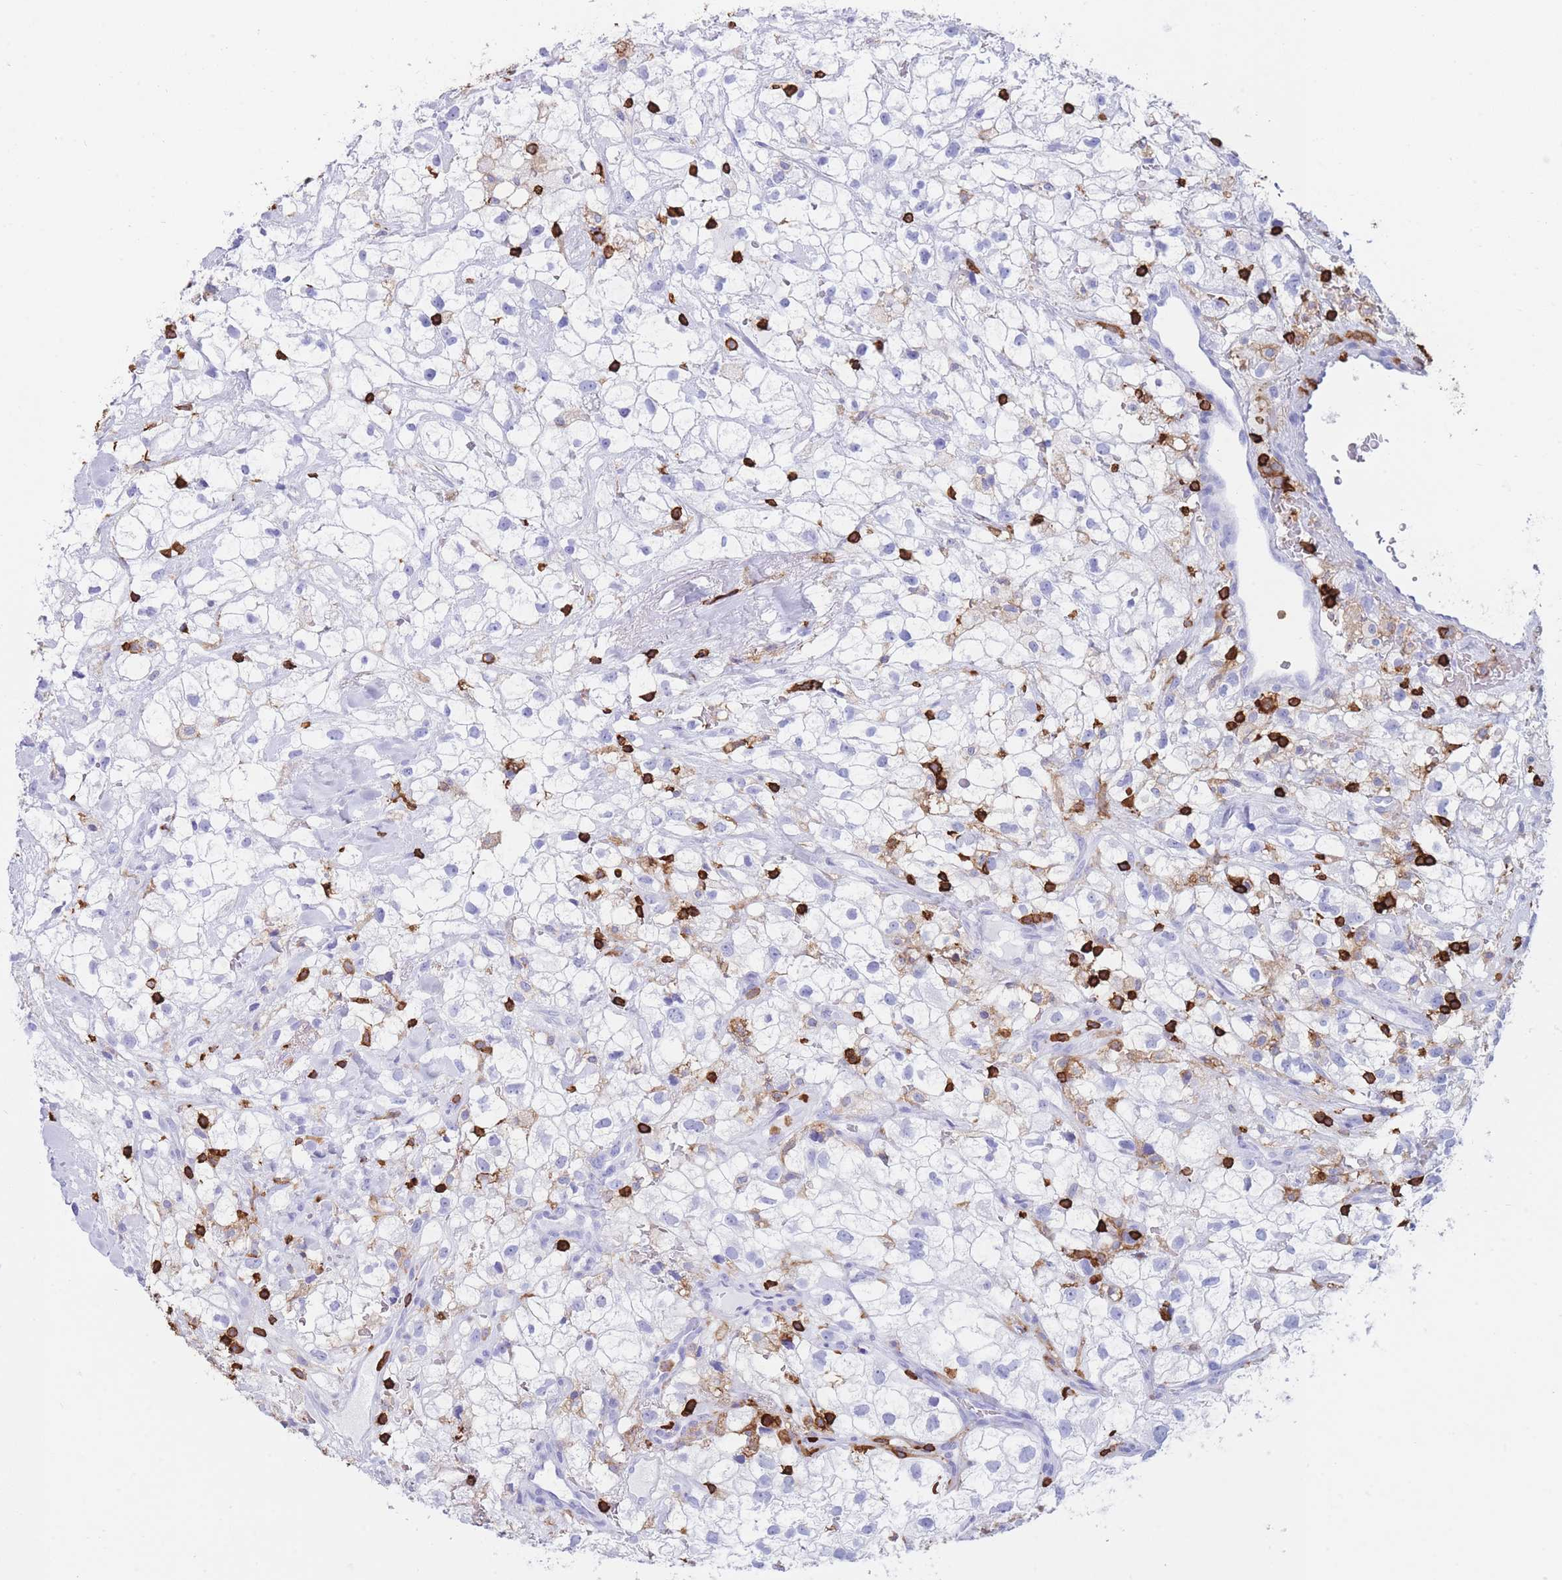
{"staining": {"intensity": "weak", "quantity": "<25%", "location": "cytoplasmic/membranous"}, "tissue": "renal cancer", "cell_type": "Tumor cells", "image_type": "cancer", "snomed": [{"axis": "morphology", "description": "Adenocarcinoma, NOS"}, {"axis": "topography", "description": "Kidney"}], "caption": "The histopathology image exhibits no staining of tumor cells in renal cancer (adenocarcinoma).", "gene": "CORO1A", "patient": {"sex": "male", "age": 59}}